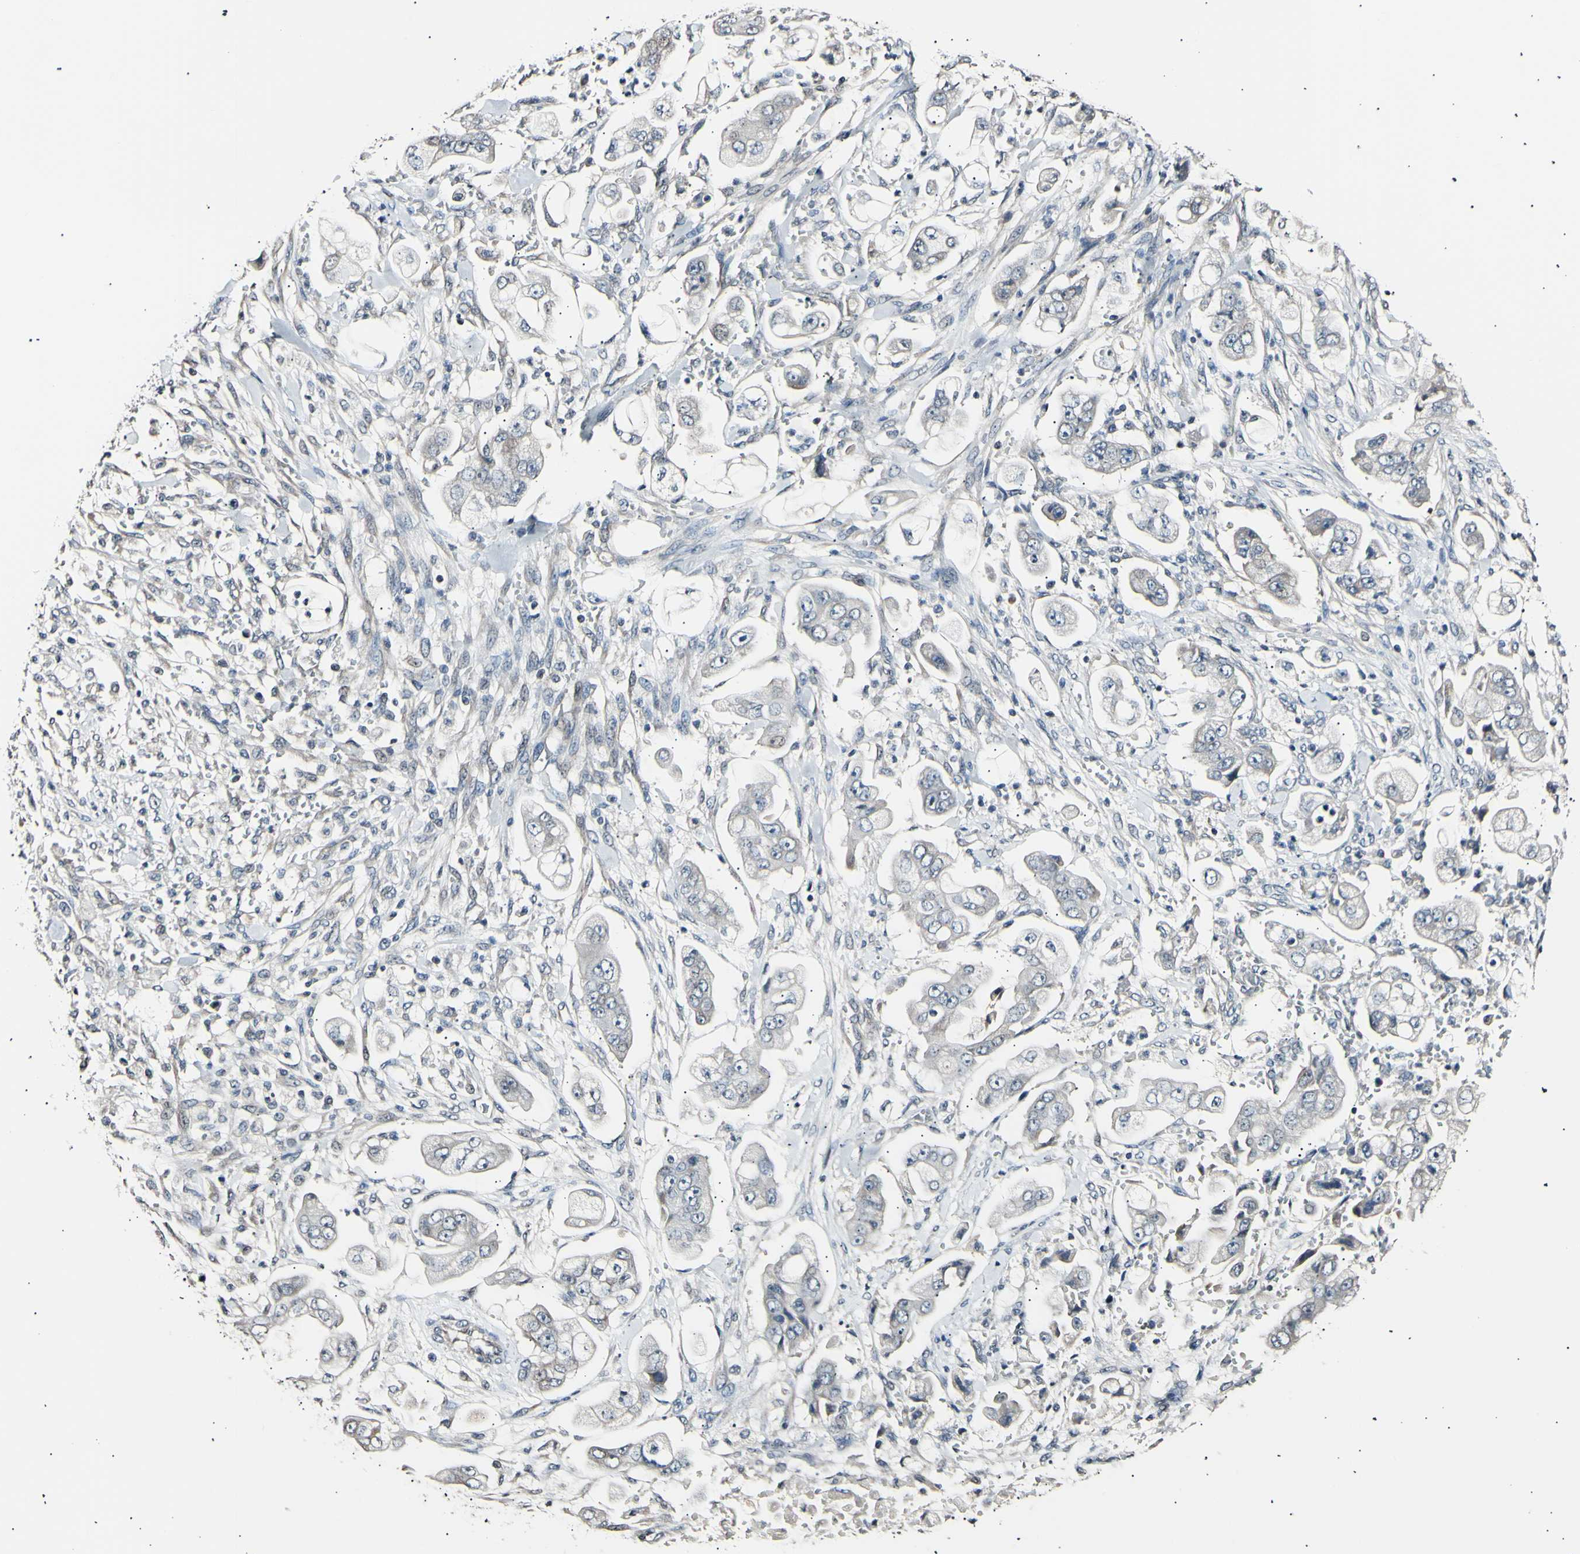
{"staining": {"intensity": "negative", "quantity": "none", "location": "none"}, "tissue": "stomach cancer", "cell_type": "Tumor cells", "image_type": "cancer", "snomed": [{"axis": "morphology", "description": "Adenocarcinoma, NOS"}, {"axis": "topography", "description": "Stomach"}], "caption": "A high-resolution histopathology image shows IHC staining of stomach cancer (adenocarcinoma), which shows no significant staining in tumor cells. (Stains: DAB immunohistochemistry with hematoxylin counter stain, Microscopy: brightfield microscopy at high magnification).", "gene": "AK1", "patient": {"sex": "male", "age": 62}}